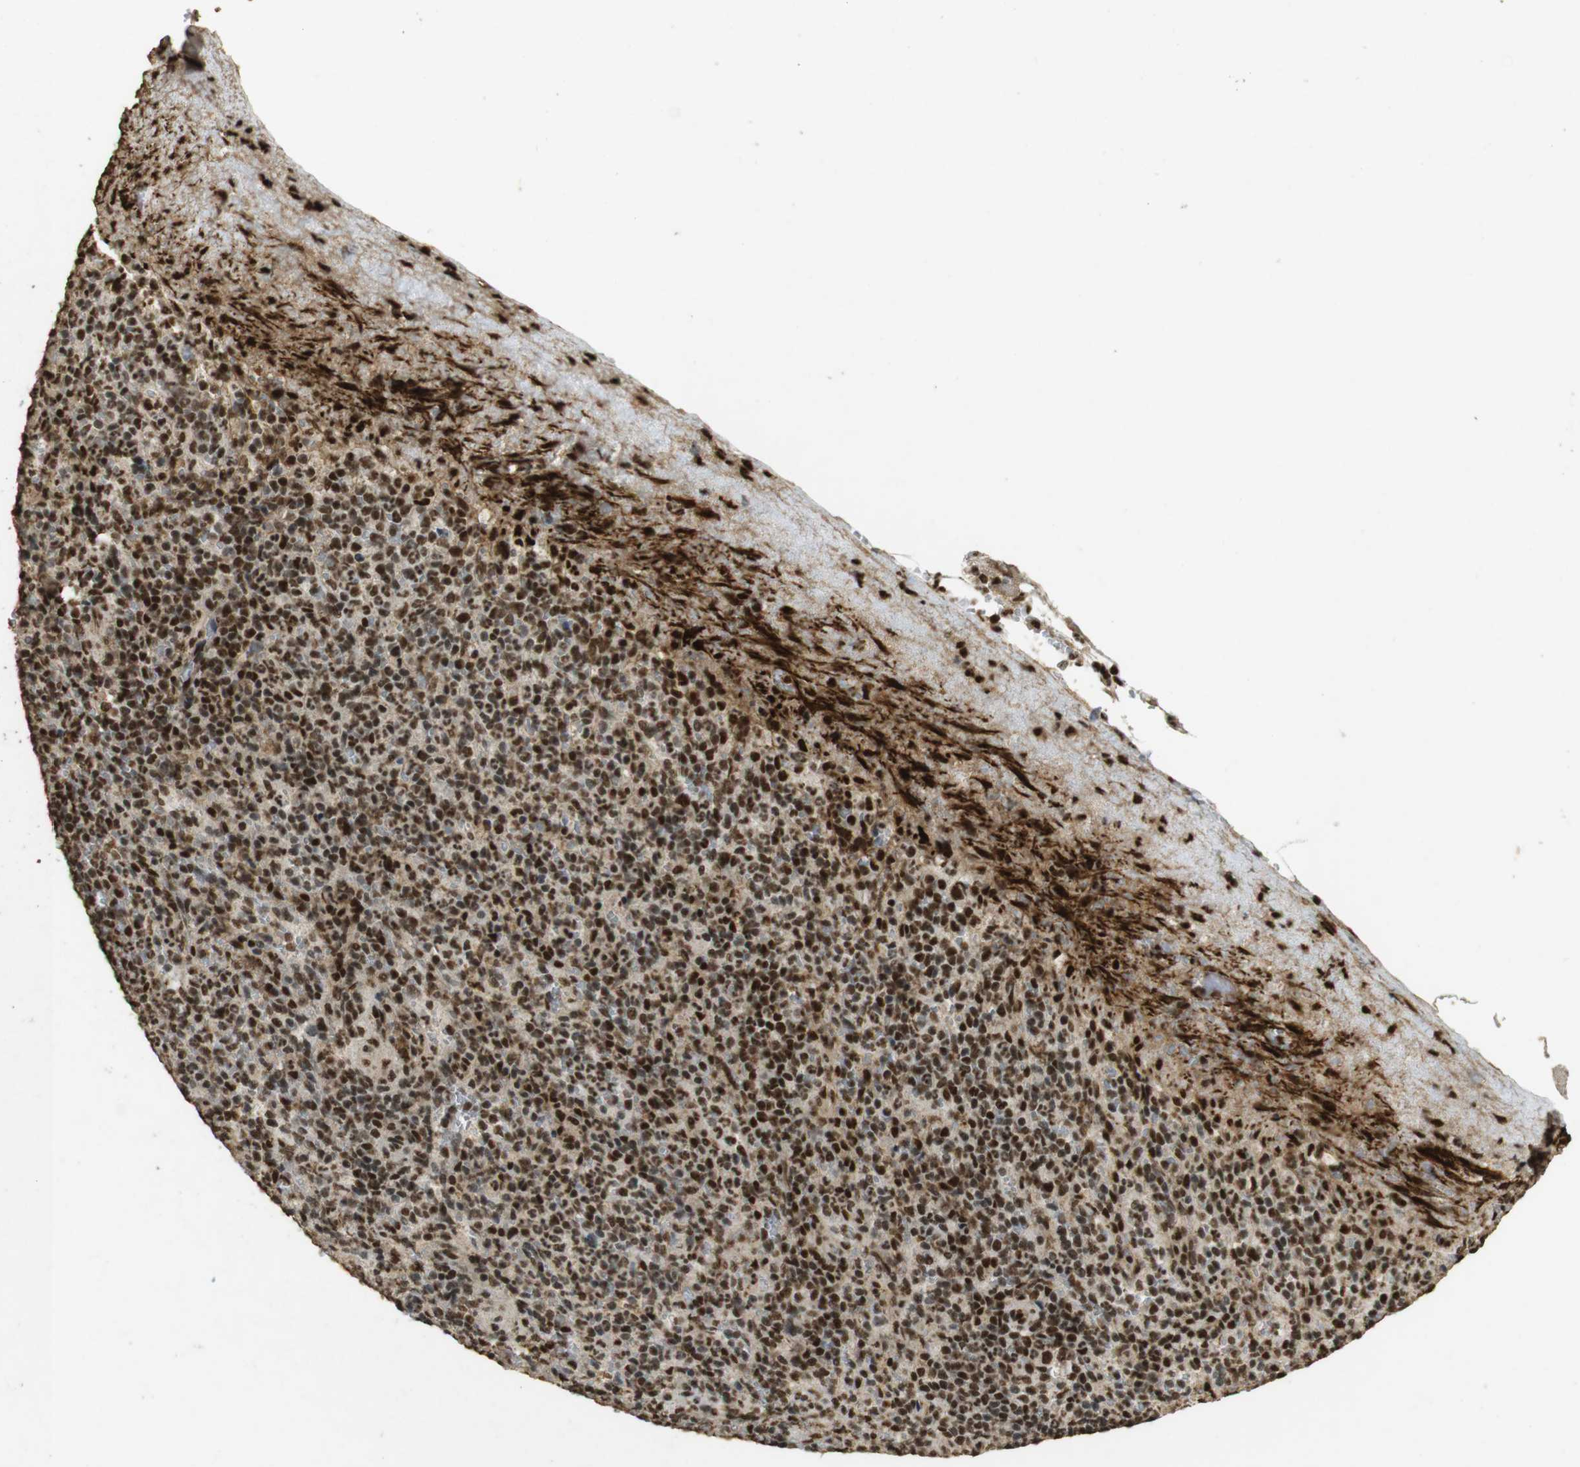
{"staining": {"intensity": "strong", "quantity": ">75%", "location": "nuclear"}, "tissue": "spleen", "cell_type": "Cells in red pulp", "image_type": "normal", "snomed": [{"axis": "morphology", "description": "Normal tissue, NOS"}, {"axis": "topography", "description": "Spleen"}], "caption": "Immunohistochemistry (IHC) of unremarkable human spleen shows high levels of strong nuclear staining in about >75% of cells in red pulp.", "gene": "GATA4", "patient": {"sex": "female", "age": 74}}